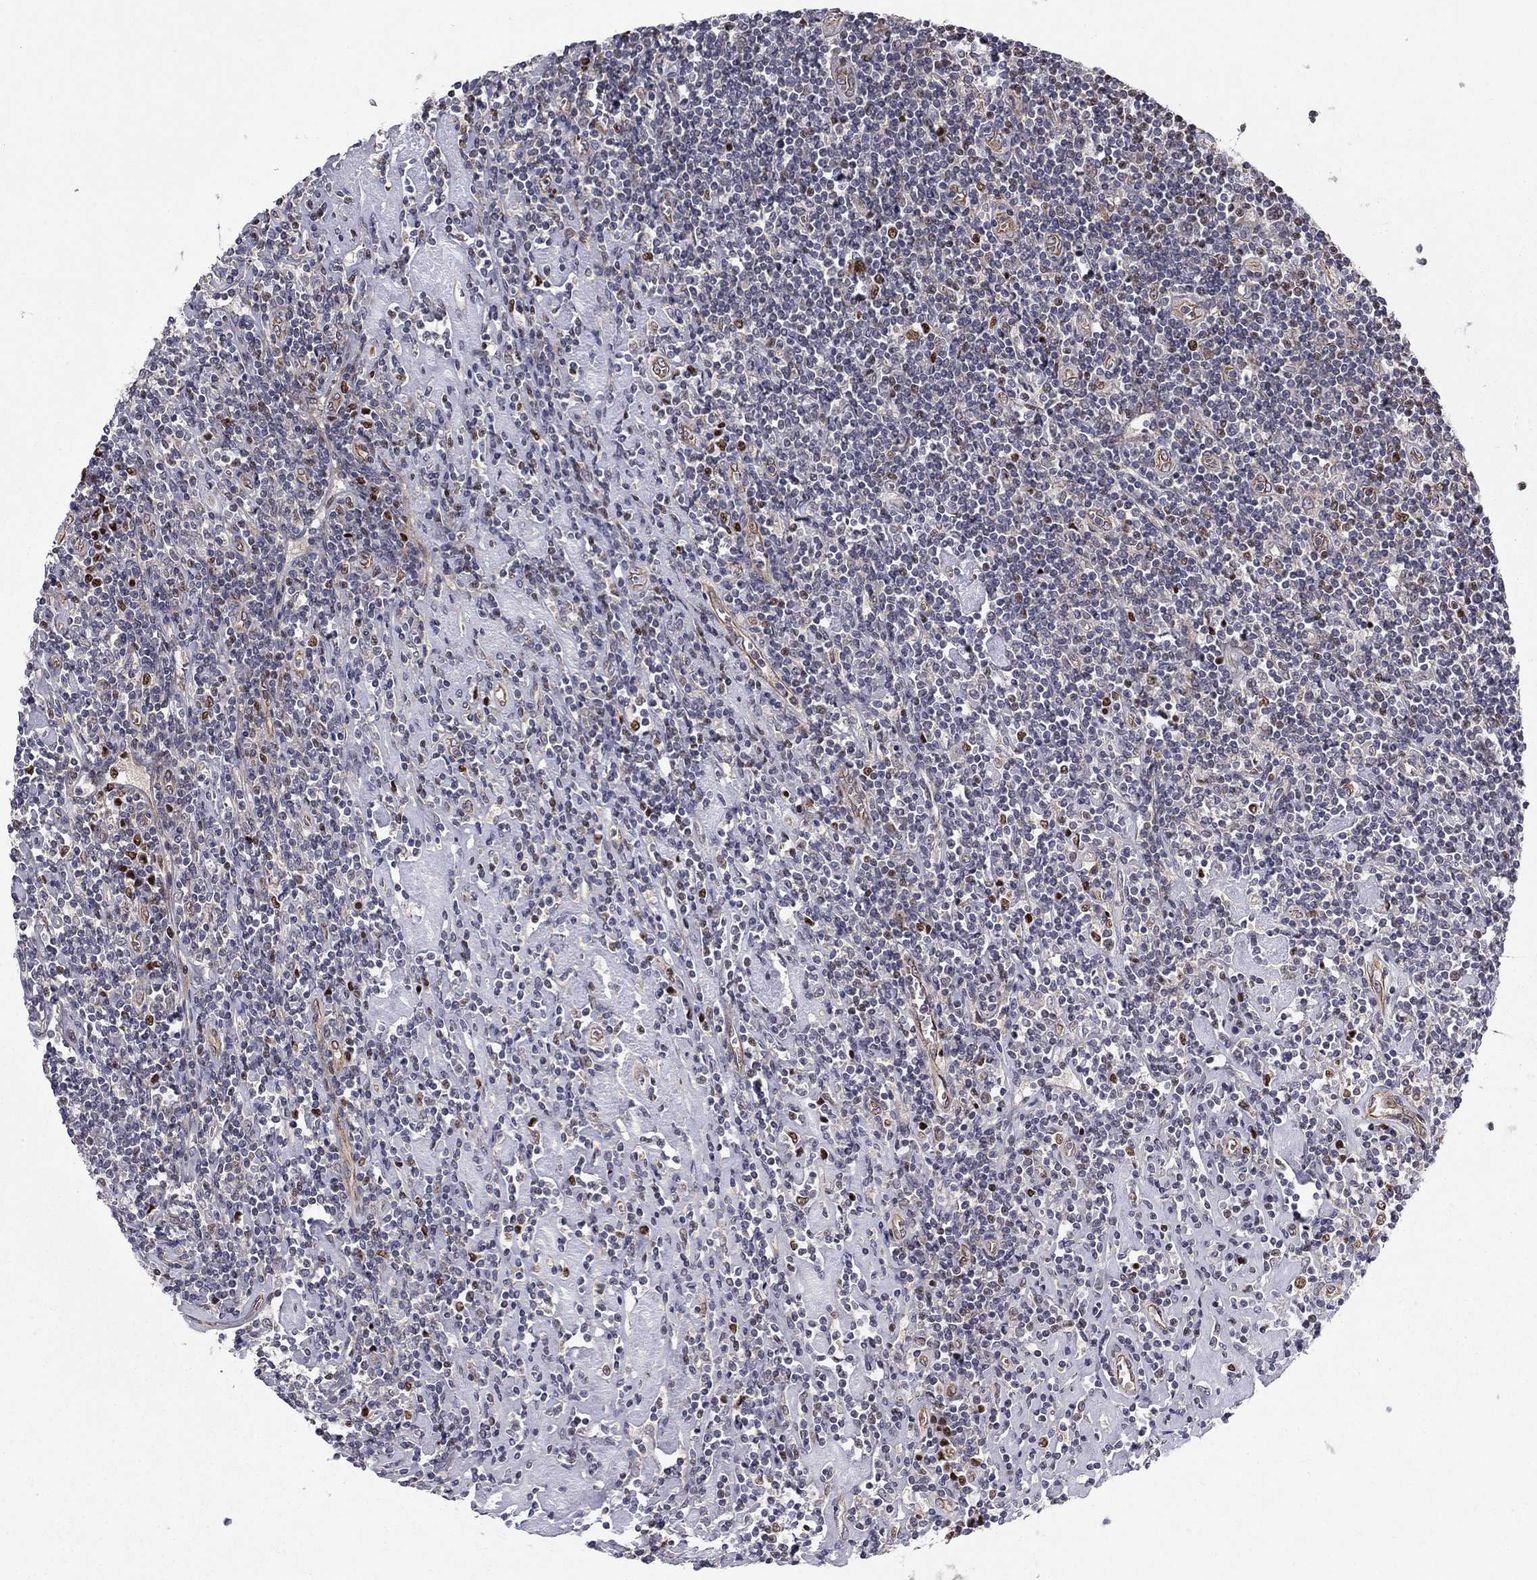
{"staining": {"intensity": "strong", "quantity": "<25%", "location": "nuclear"}, "tissue": "lymphoma", "cell_type": "Tumor cells", "image_type": "cancer", "snomed": [{"axis": "morphology", "description": "Hodgkin's disease, NOS"}, {"axis": "topography", "description": "Lymph node"}], "caption": "This is a photomicrograph of IHC staining of lymphoma, which shows strong staining in the nuclear of tumor cells.", "gene": "BCL11A", "patient": {"sex": "male", "age": 40}}